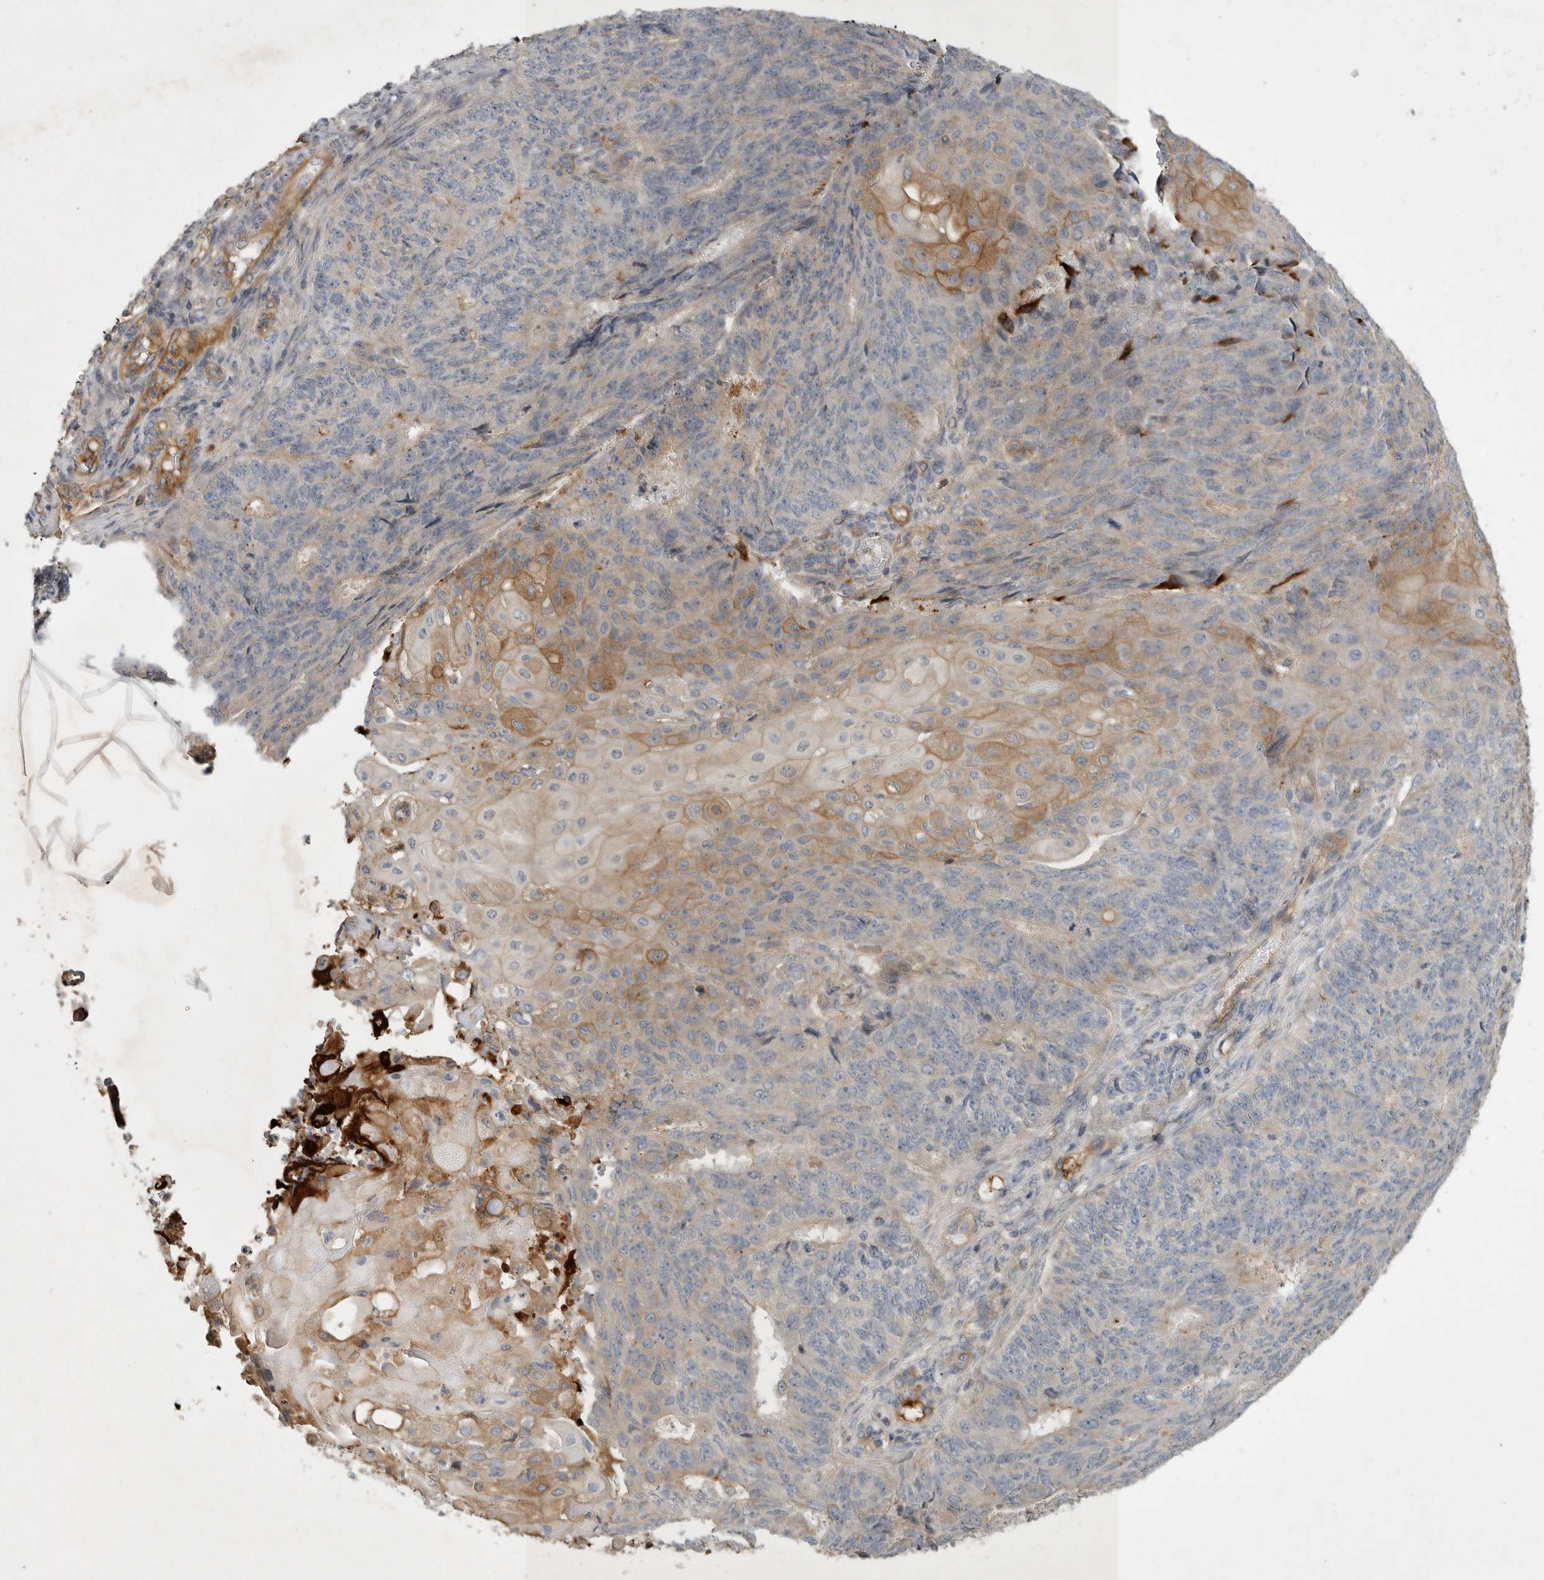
{"staining": {"intensity": "moderate", "quantity": "<25%", "location": "cytoplasmic/membranous"}, "tissue": "endometrial cancer", "cell_type": "Tumor cells", "image_type": "cancer", "snomed": [{"axis": "morphology", "description": "Adenocarcinoma, NOS"}, {"axis": "topography", "description": "Endometrium"}], "caption": "High-power microscopy captured an immunohistochemistry image of endometrial cancer, revealing moderate cytoplasmic/membranous positivity in approximately <25% of tumor cells. The protein of interest is shown in brown color, while the nuclei are stained blue.", "gene": "MLPH", "patient": {"sex": "female", "age": 32}}